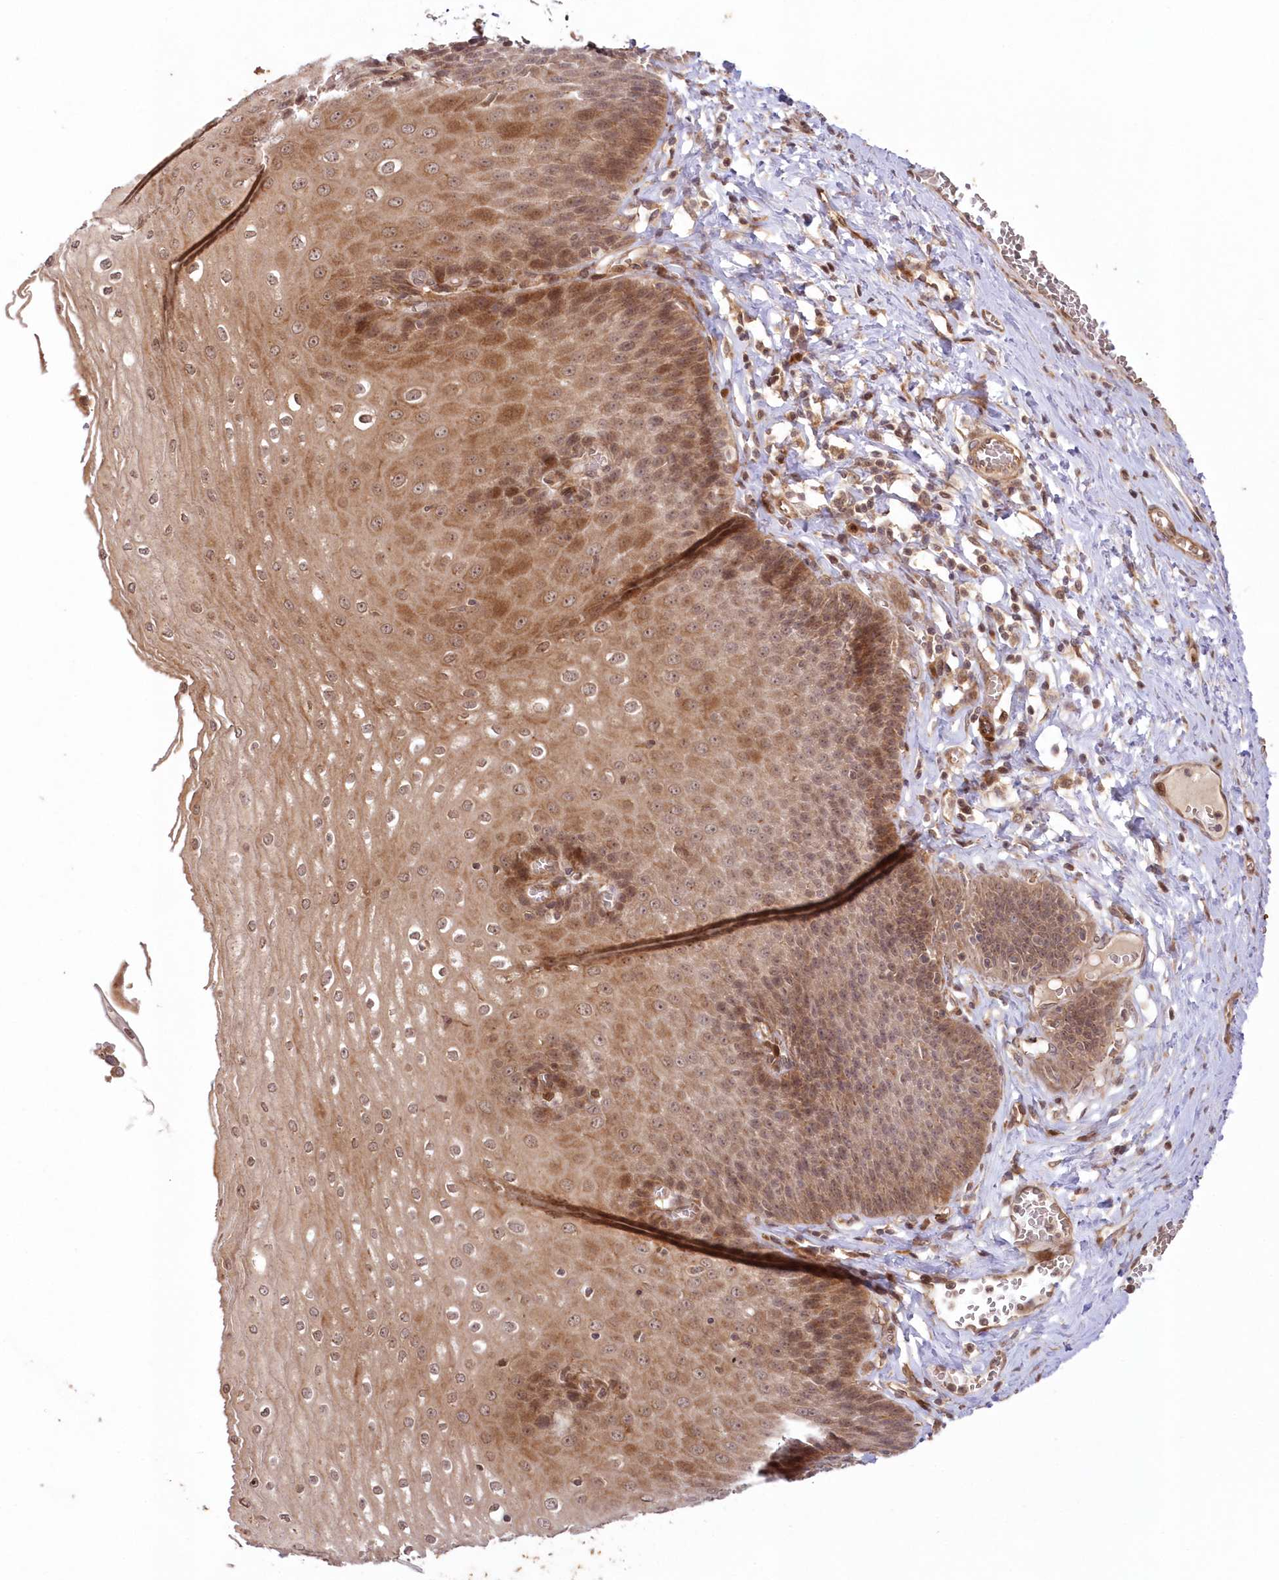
{"staining": {"intensity": "moderate", "quantity": ">75%", "location": "cytoplasmic/membranous,nuclear"}, "tissue": "esophagus", "cell_type": "Squamous epithelial cells", "image_type": "normal", "snomed": [{"axis": "morphology", "description": "Normal tissue, NOS"}, {"axis": "topography", "description": "Esophagus"}], "caption": "Immunohistochemical staining of unremarkable esophagus shows medium levels of moderate cytoplasmic/membranous,nuclear staining in approximately >75% of squamous epithelial cells. (Brightfield microscopy of DAB IHC at high magnification).", "gene": "UBTD2", "patient": {"sex": "male", "age": 60}}